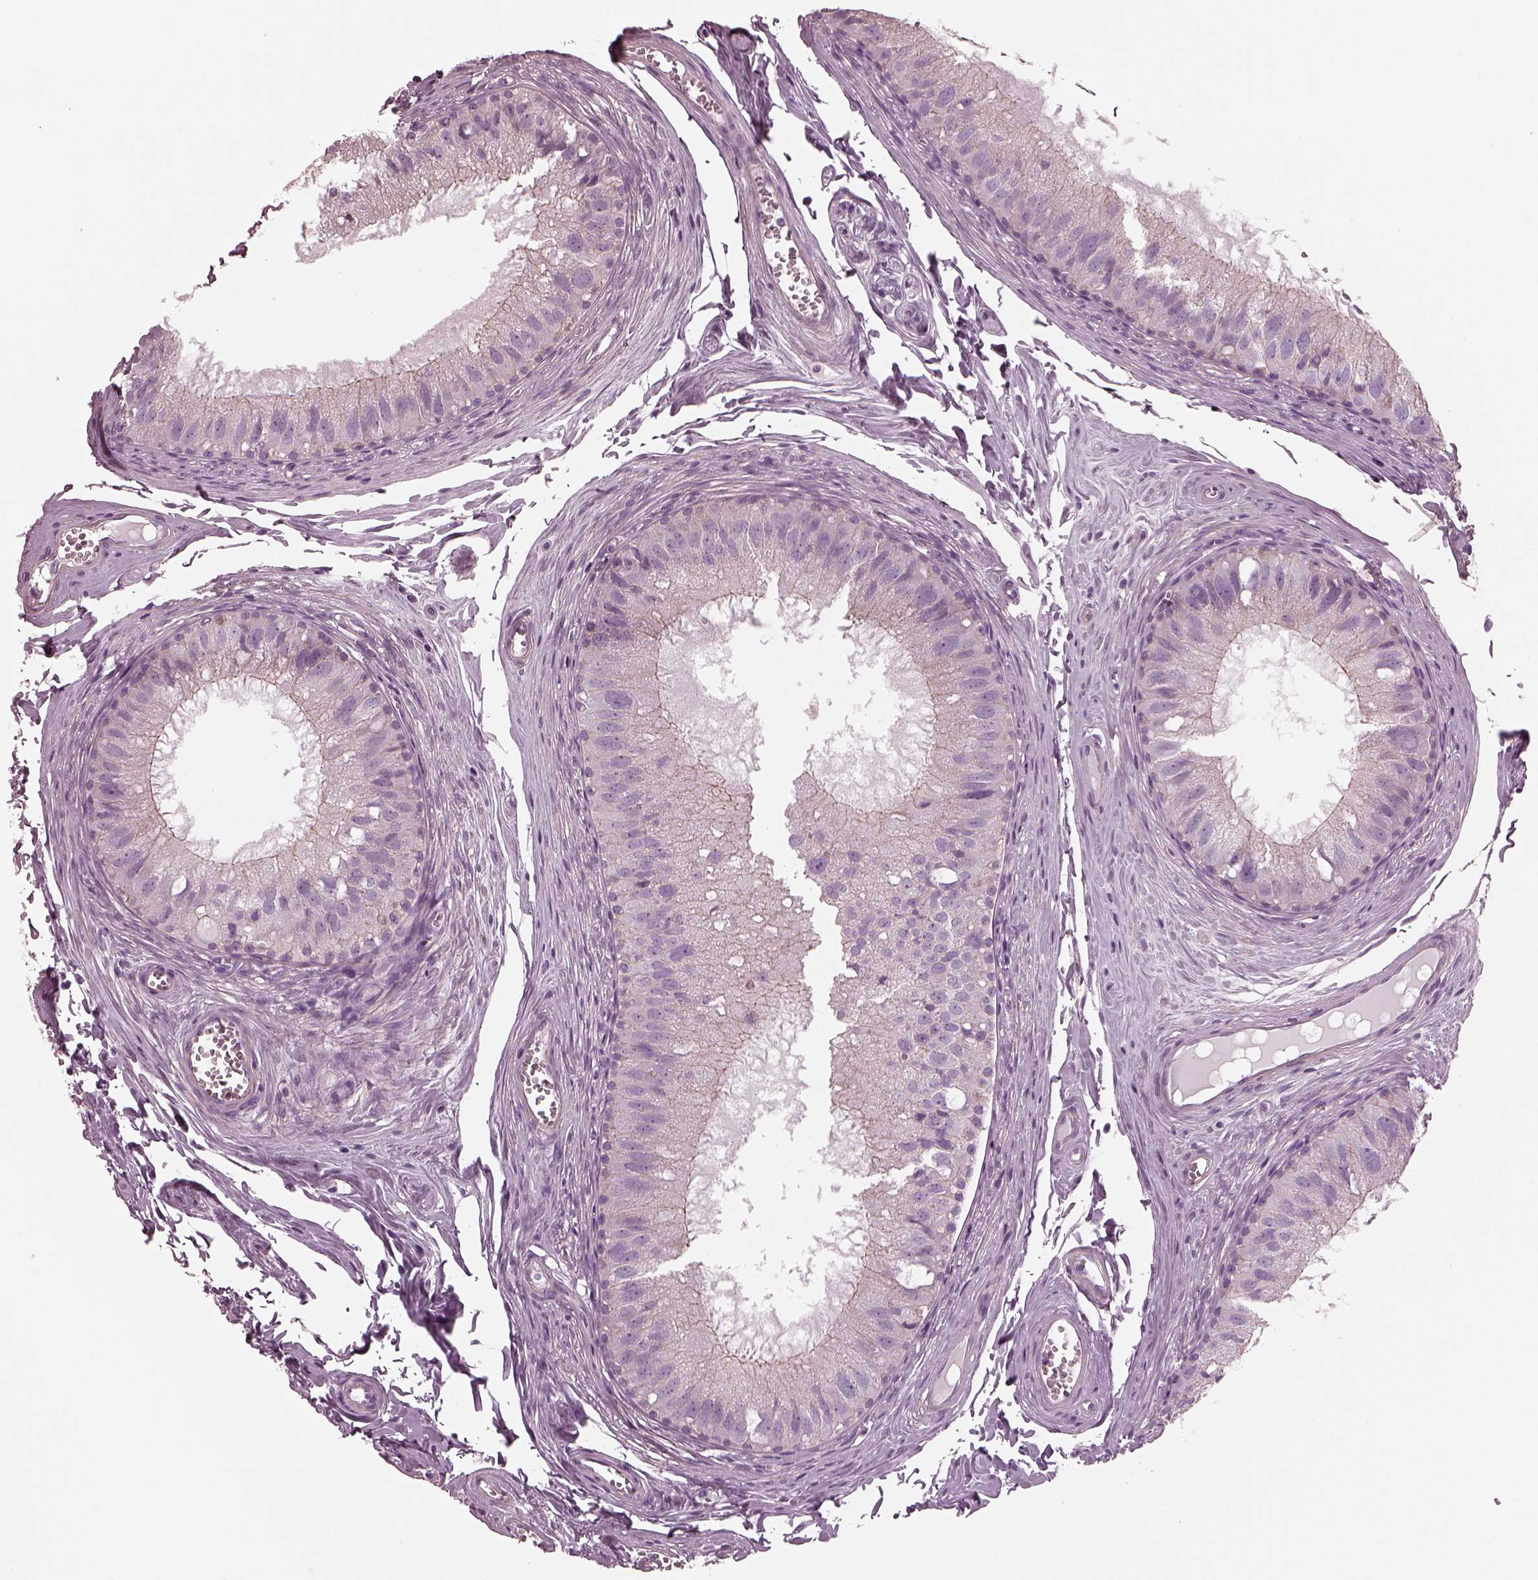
{"staining": {"intensity": "negative", "quantity": "none", "location": "none"}, "tissue": "epididymis", "cell_type": "Glandular cells", "image_type": "normal", "snomed": [{"axis": "morphology", "description": "Normal tissue, NOS"}, {"axis": "topography", "description": "Epididymis"}], "caption": "Immunohistochemistry of normal human epididymis displays no positivity in glandular cells. (DAB (3,3'-diaminobenzidine) immunohistochemistry (IHC), high magnification).", "gene": "BFSP1", "patient": {"sex": "male", "age": 45}}